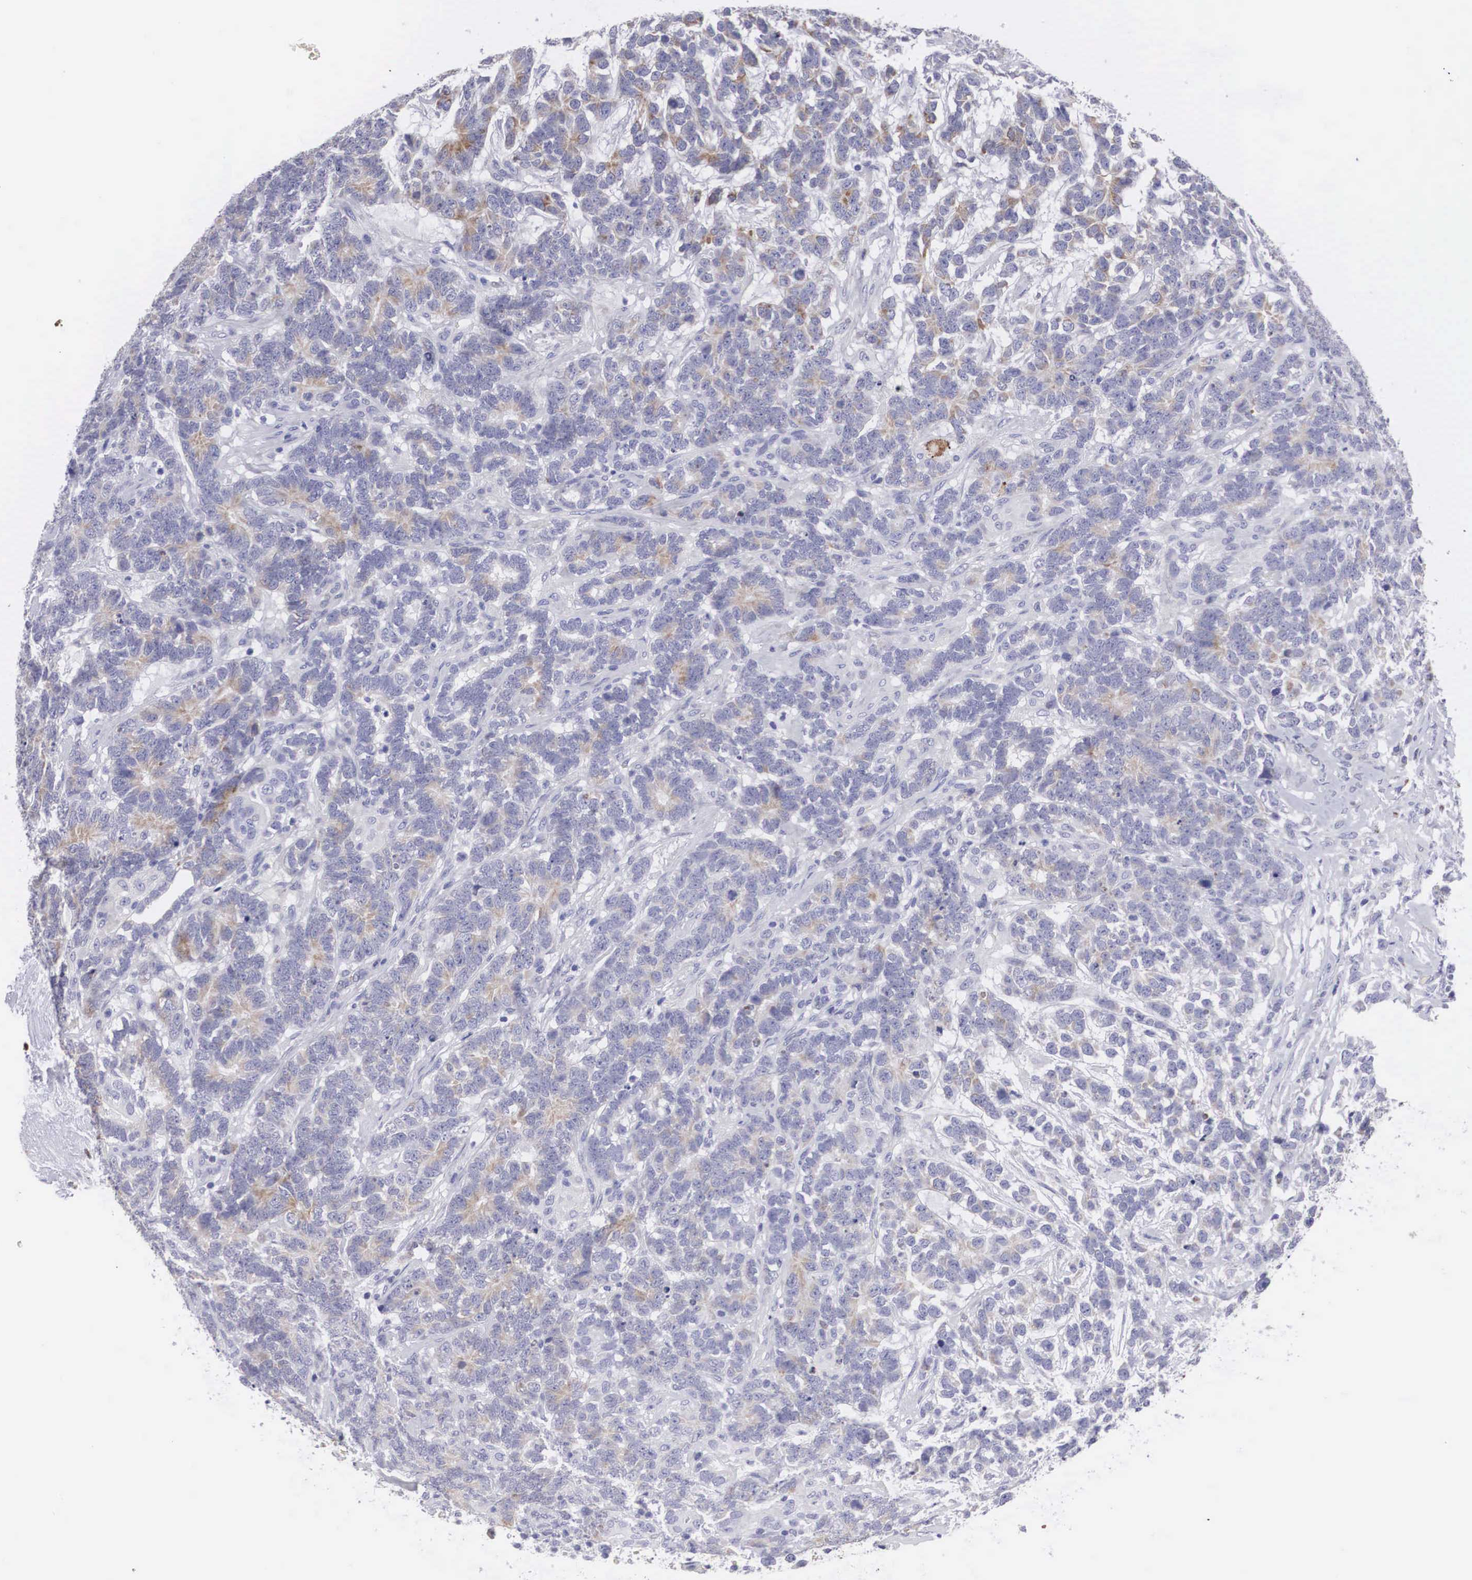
{"staining": {"intensity": "weak", "quantity": "<25%", "location": "cytoplasmic/membranous"}, "tissue": "testis cancer", "cell_type": "Tumor cells", "image_type": "cancer", "snomed": [{"axis": "morphology", "description": "Carcinoma, Embryonal, NOS"}, {"axis": "topography", "description": "Testis"}], "caption": "Image shows no protein expression in tumor cells of testis cancer tissue. The staining was performed using DAB (3,3'-diaminobenzidine) to visualize the protein expression in brown, while the nuclei were stained in blue with hematoxylin (Magnification: 20x).", "gene": "ARMCX3", "patient": {"sex": "male", "age": 26}}